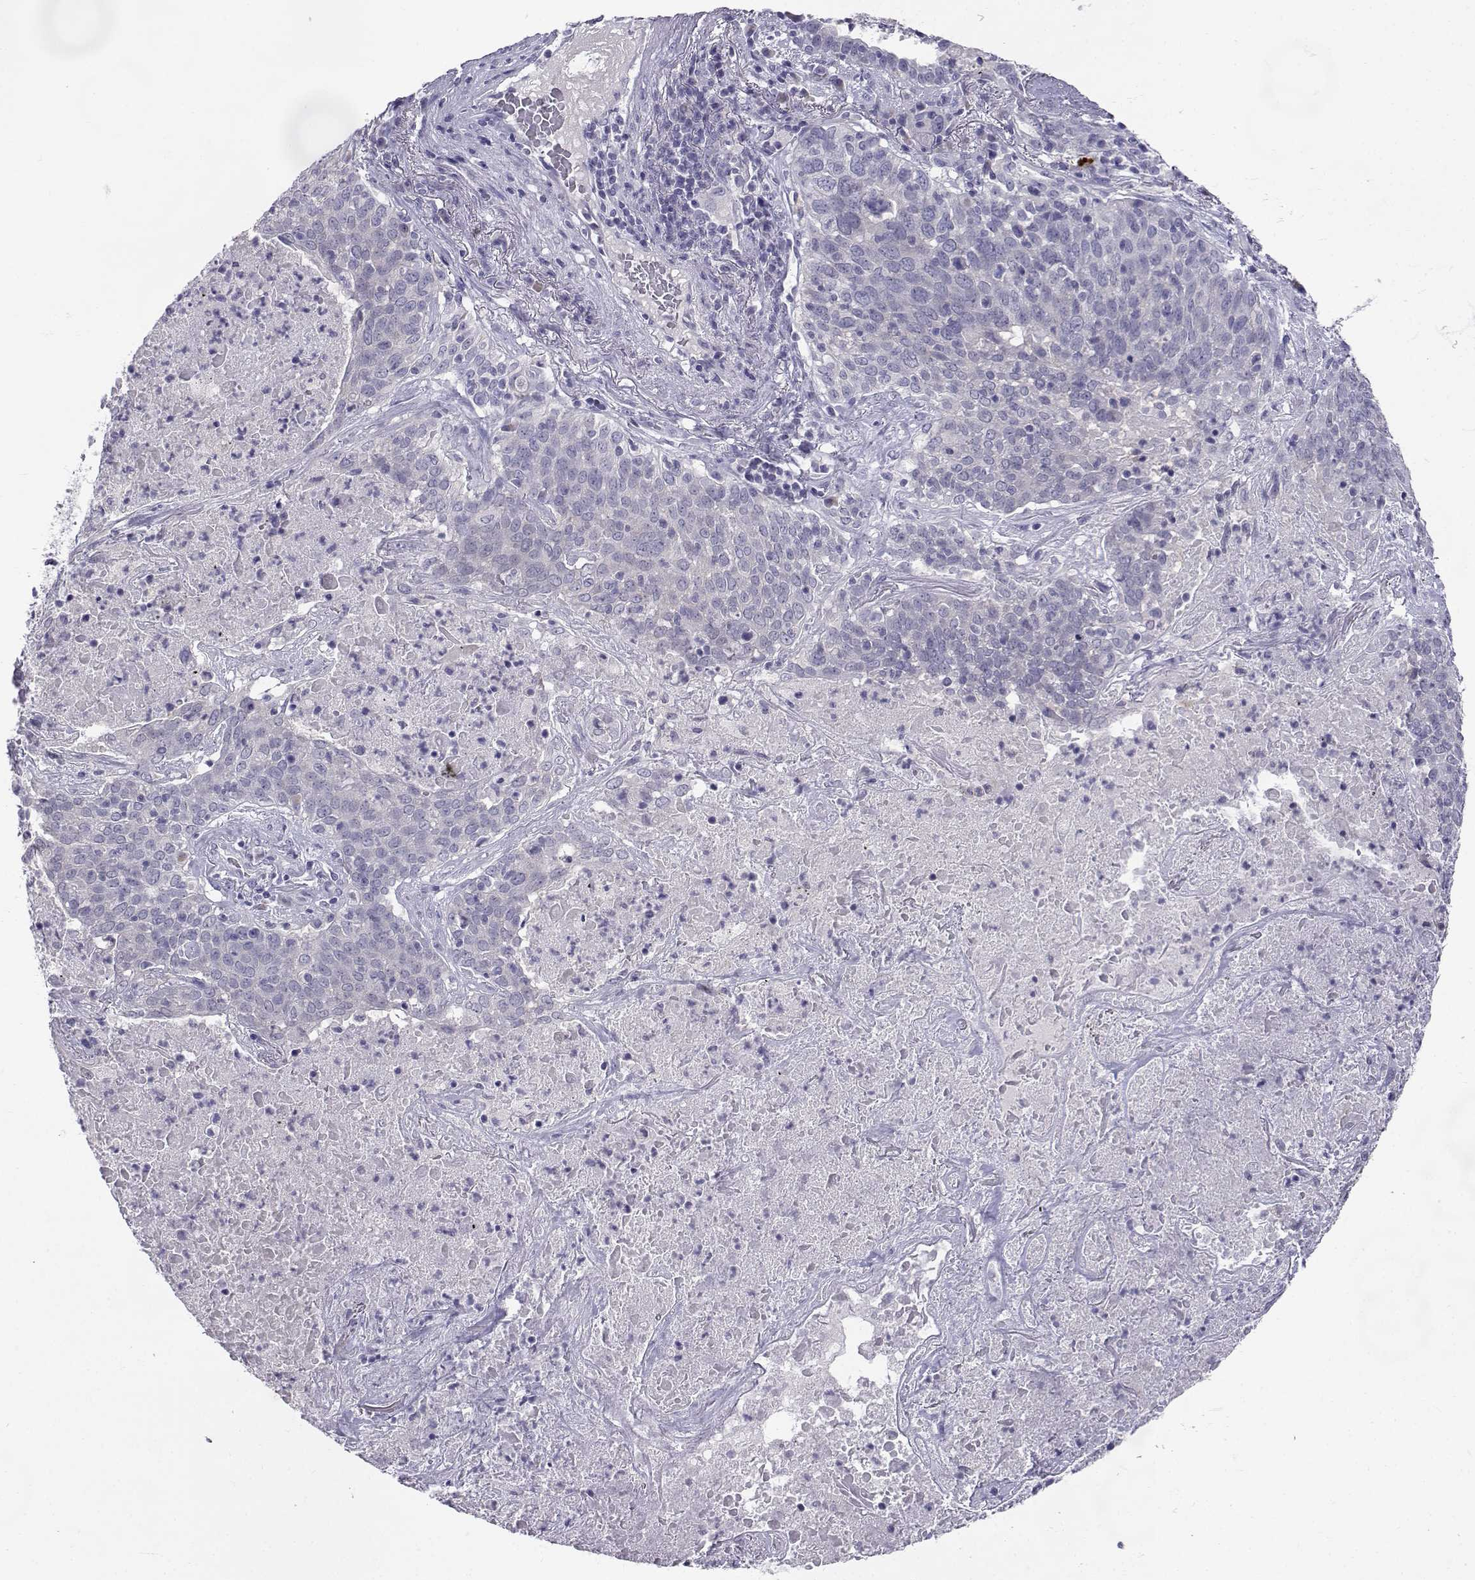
{"staining": {"intensity": "negative", "quantity": "none", "location": "none"}, "tissue": "lung cancer", "cell_type": "Tumor cells", "image_type": "cancer", "snomed": [{"axis": "morphology", "description": "Squamous cell carcinoma, NOS"}, {"axis": "topography", "description": "Lung"}], "caption": "An immunohistochemistry (IHC) histopathology image of squamous cell carcinoma (lung) is shown. There is no staining in tumor cells of squamous cell carcinoma (lung). Brightfield microscopy of immunohistochemistry stained with DAB (3,3'-diaminobenzidine) (brown) and hematoxylin (blue), captured at high magnification.", "gene": "SLC6A3", "patient": {"sex": "male", "age": 82}}